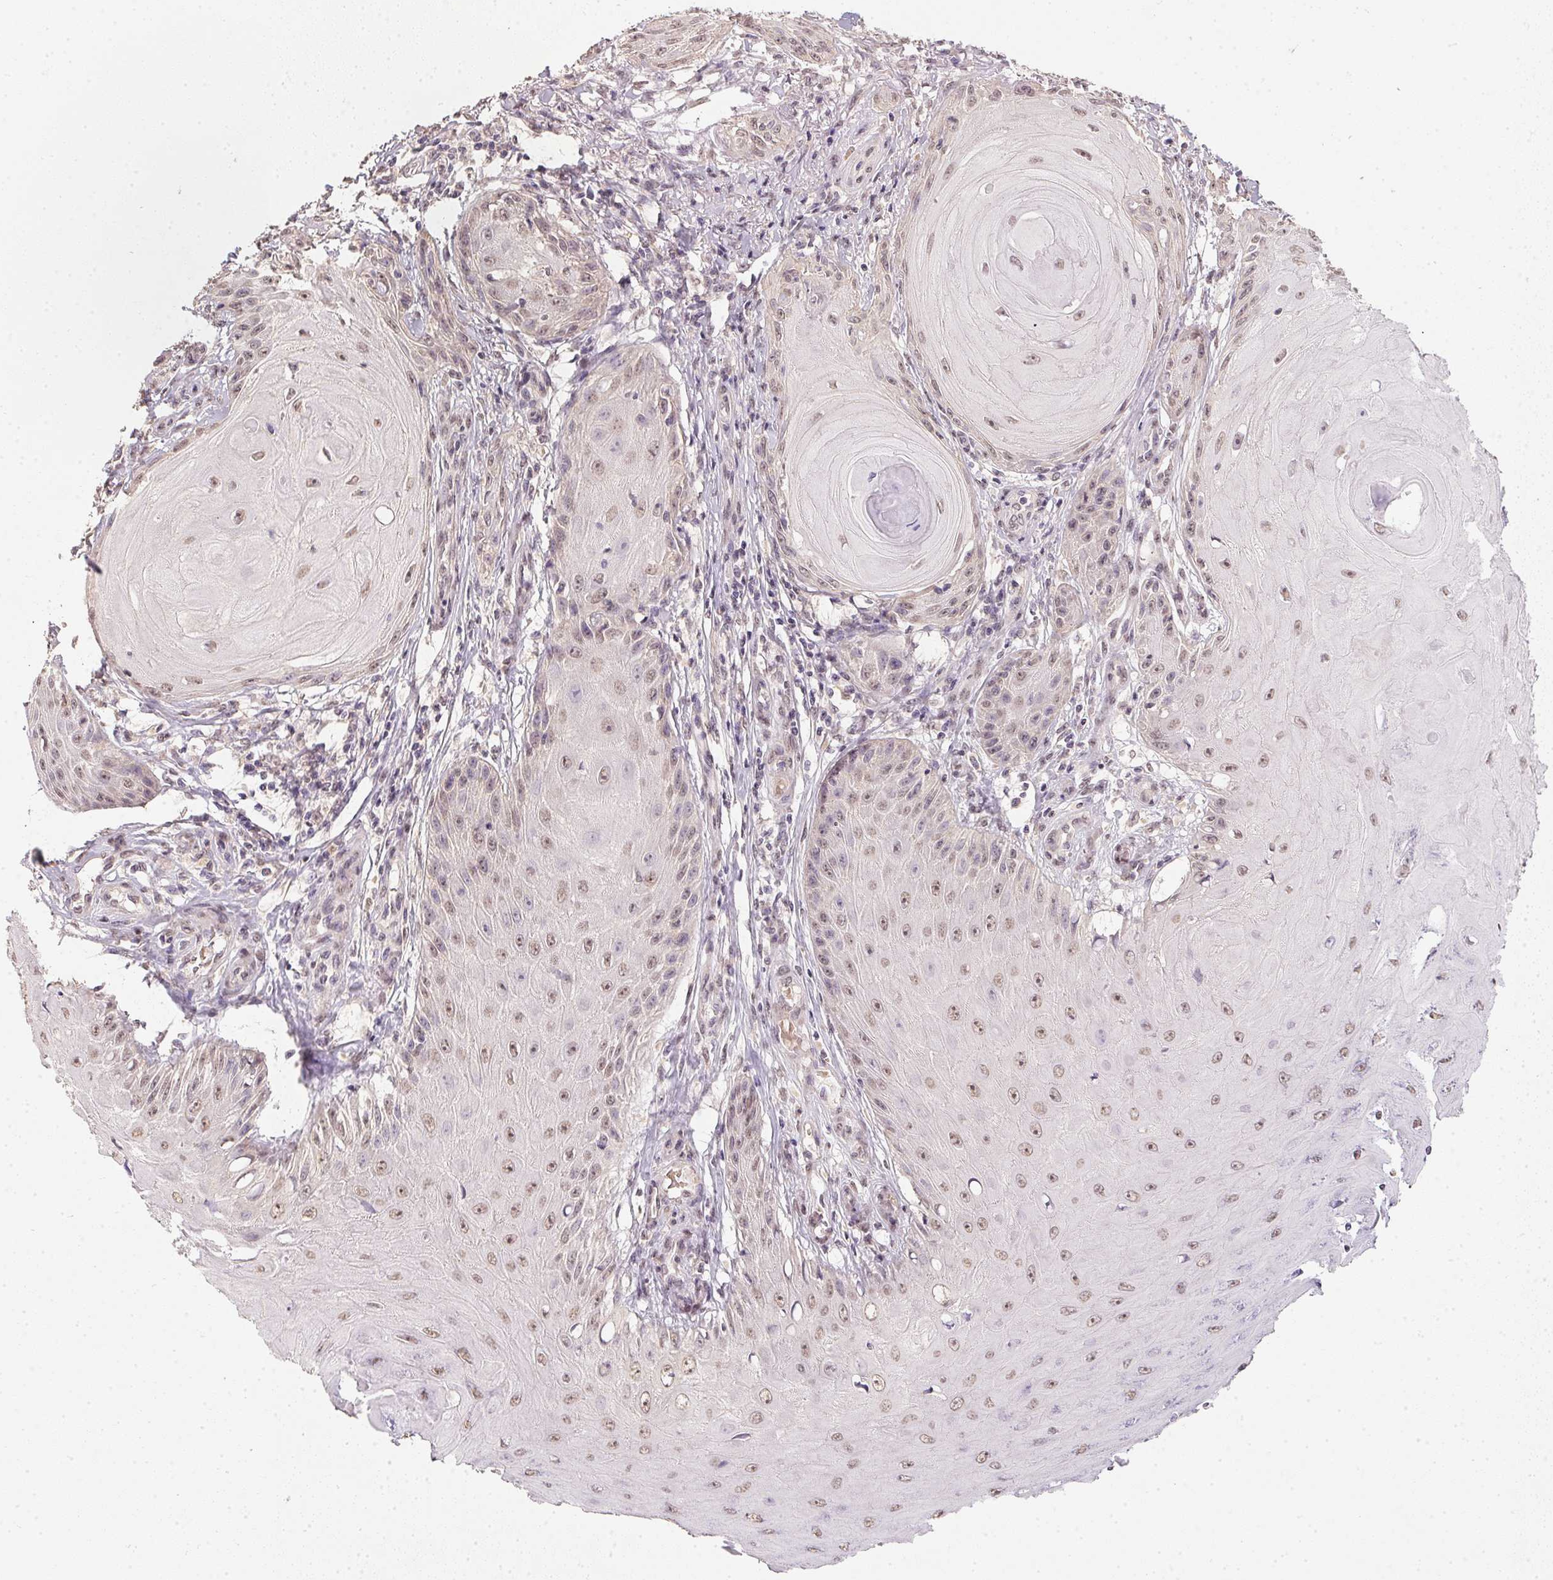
{"staining": {"intensity": "weak", "quantity": ">75%", "location": "nuclear"}, "tissue": "skin cancer", "cell_type": "Tumor cells", "image_type": "cancer", "snomed": [{"axis": "morphology", "description": "Squamous cell carcinoma, NOS"}, {"axis": "topography", "description": "Skin"}], "caption": "Immunohistochemistry (DAB (3,3'-diaminobenzidine)) staining of human skin squamous cell carcinoma displays weak nuclear protein expression in about >75% of tumor cells.", "gene": "PPP4R4", "patient": {"sex": "female", "age": 77}}